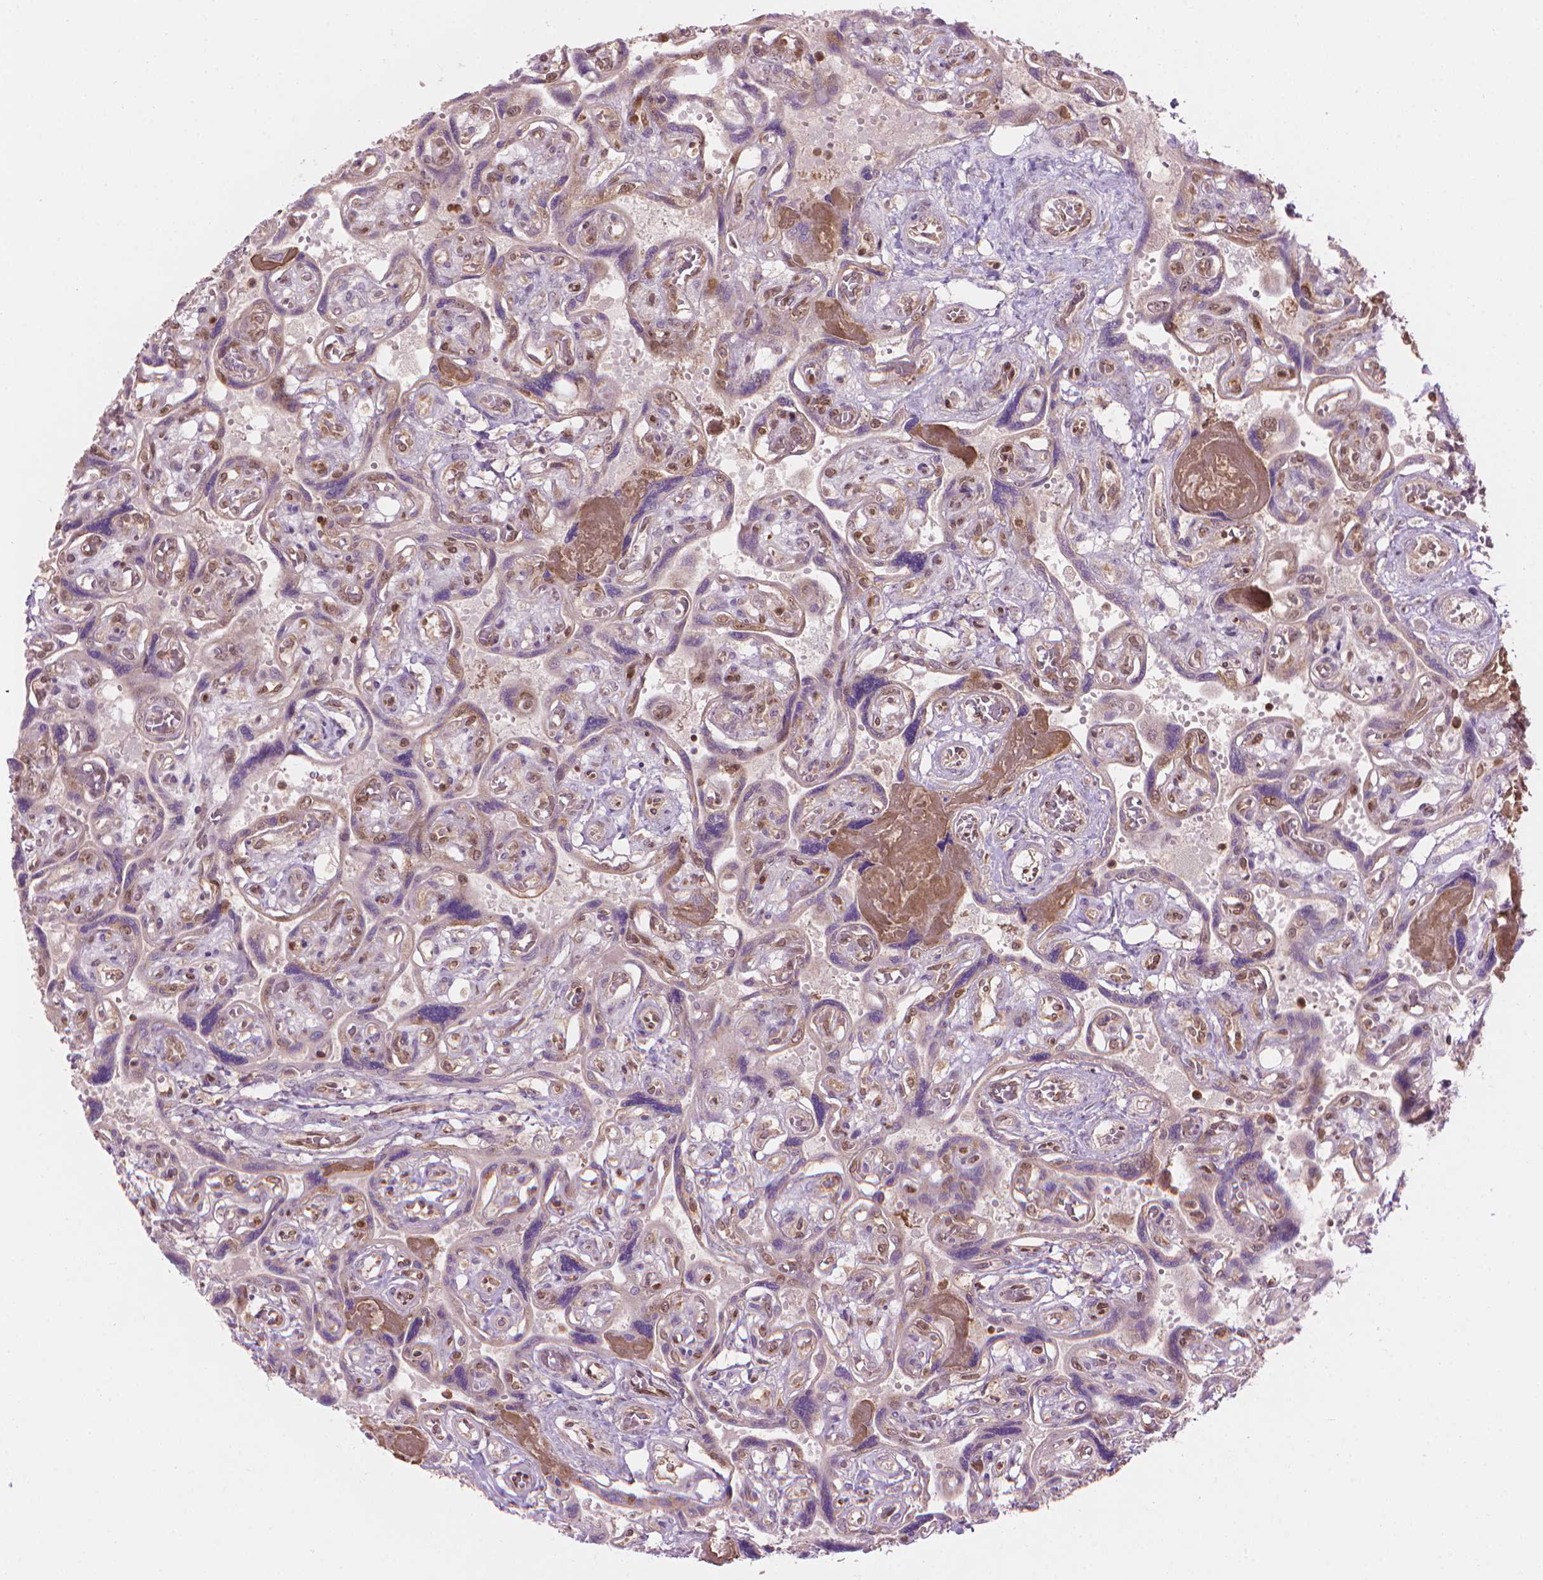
{"staining": {"intensity": "weak", "quantity": "<25%", "location": "cytoplasmic/membranous,nuclear"}, "tissue": "placenta", "cell_type": "Decidual cells", "image_type": "normal", "snomed": [{"axis": "morphology", "description": "Normal tissue, NOS"}, {"axis": "topography", "description": "Placenta"}], "caption": "The image demonstrates no significant expression in decidual cells of placenta.", "gene": "SMC2", "patient": {"sex": "female", "age": 32}}